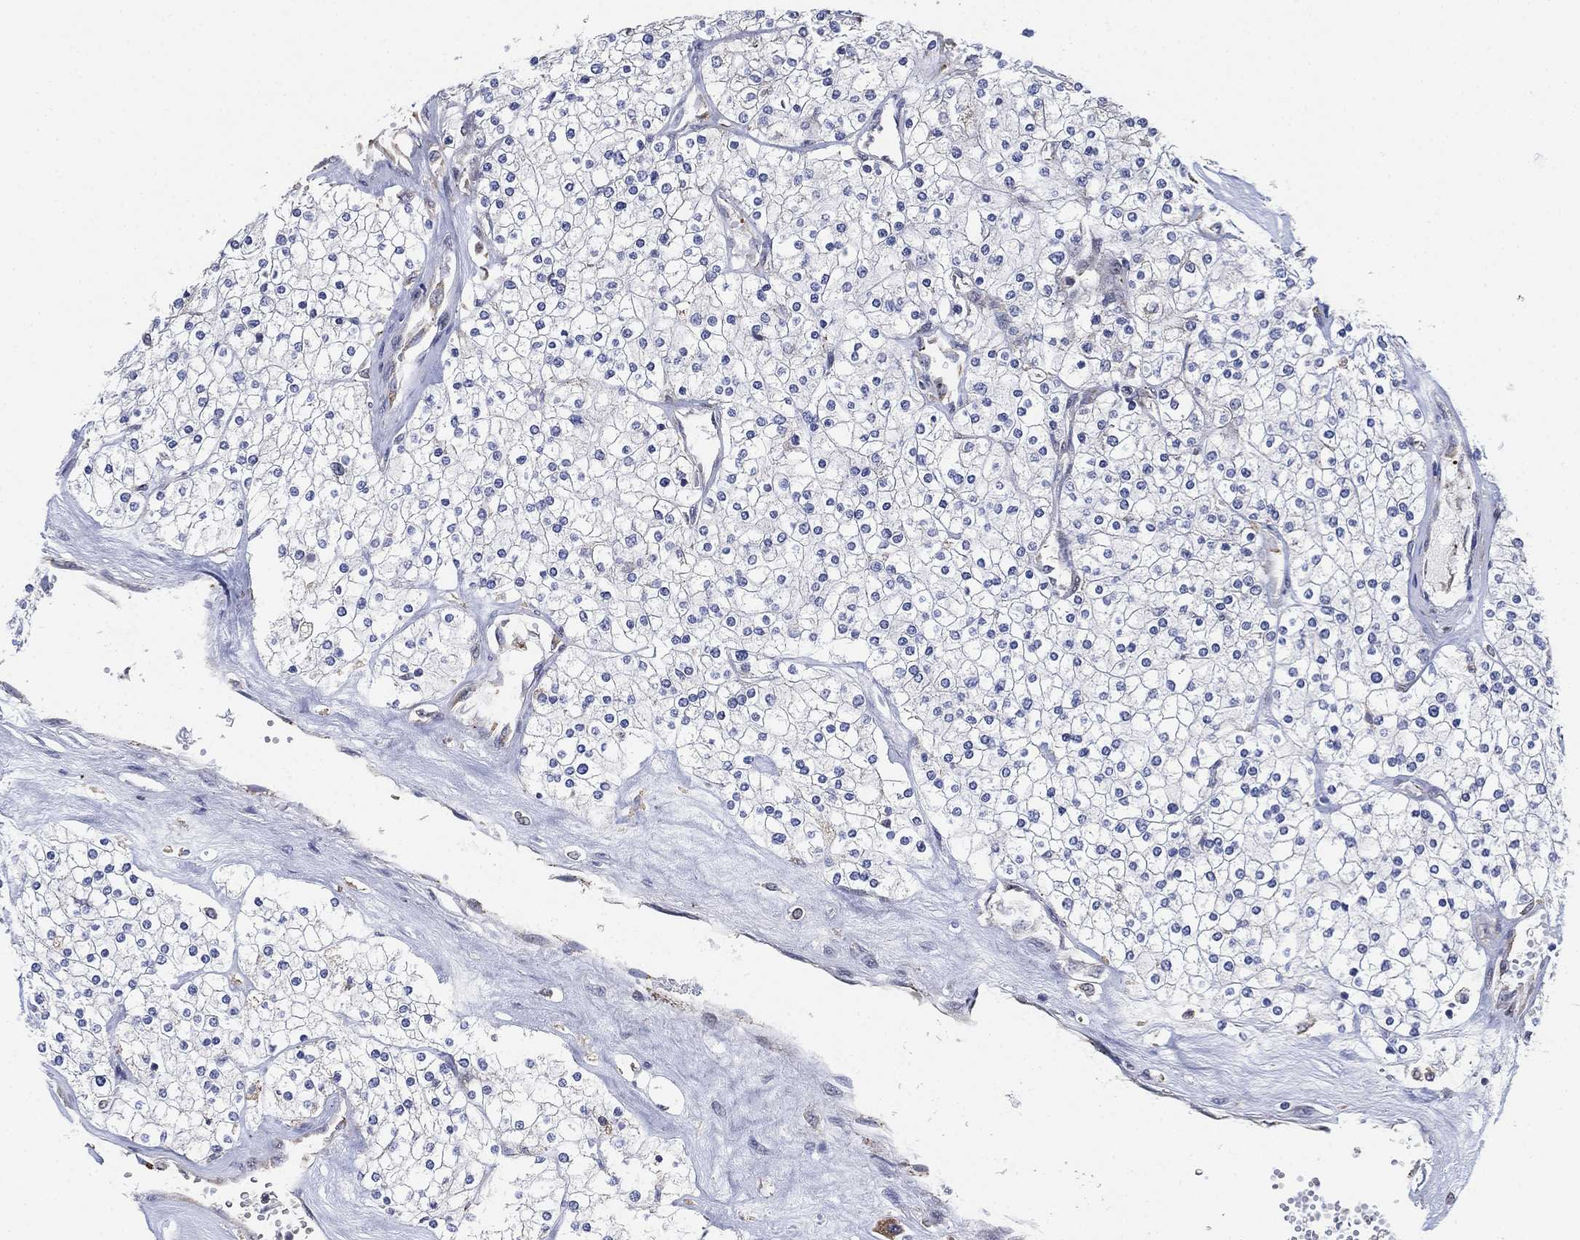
{"staining": {"intensity": "negative", "quantity": "none", "location": "none"}, "tissue": "renal cancer", "cell_type": "Tumor cells", "image_type": "cancer", "snomed": [{"axis": "morphology", "description": "Adenocarcinoma, NOS"}, {"axis": "topography", "description": "Kidney"}], "caption": "DAB immunohistochemical staining of human renal cancer (adenocarcinoma) shows no significant positivity in tumor cells. Nuclei are stained in blue.", "gene": "FES", "patient": {"sex": "male", "age": 80}}